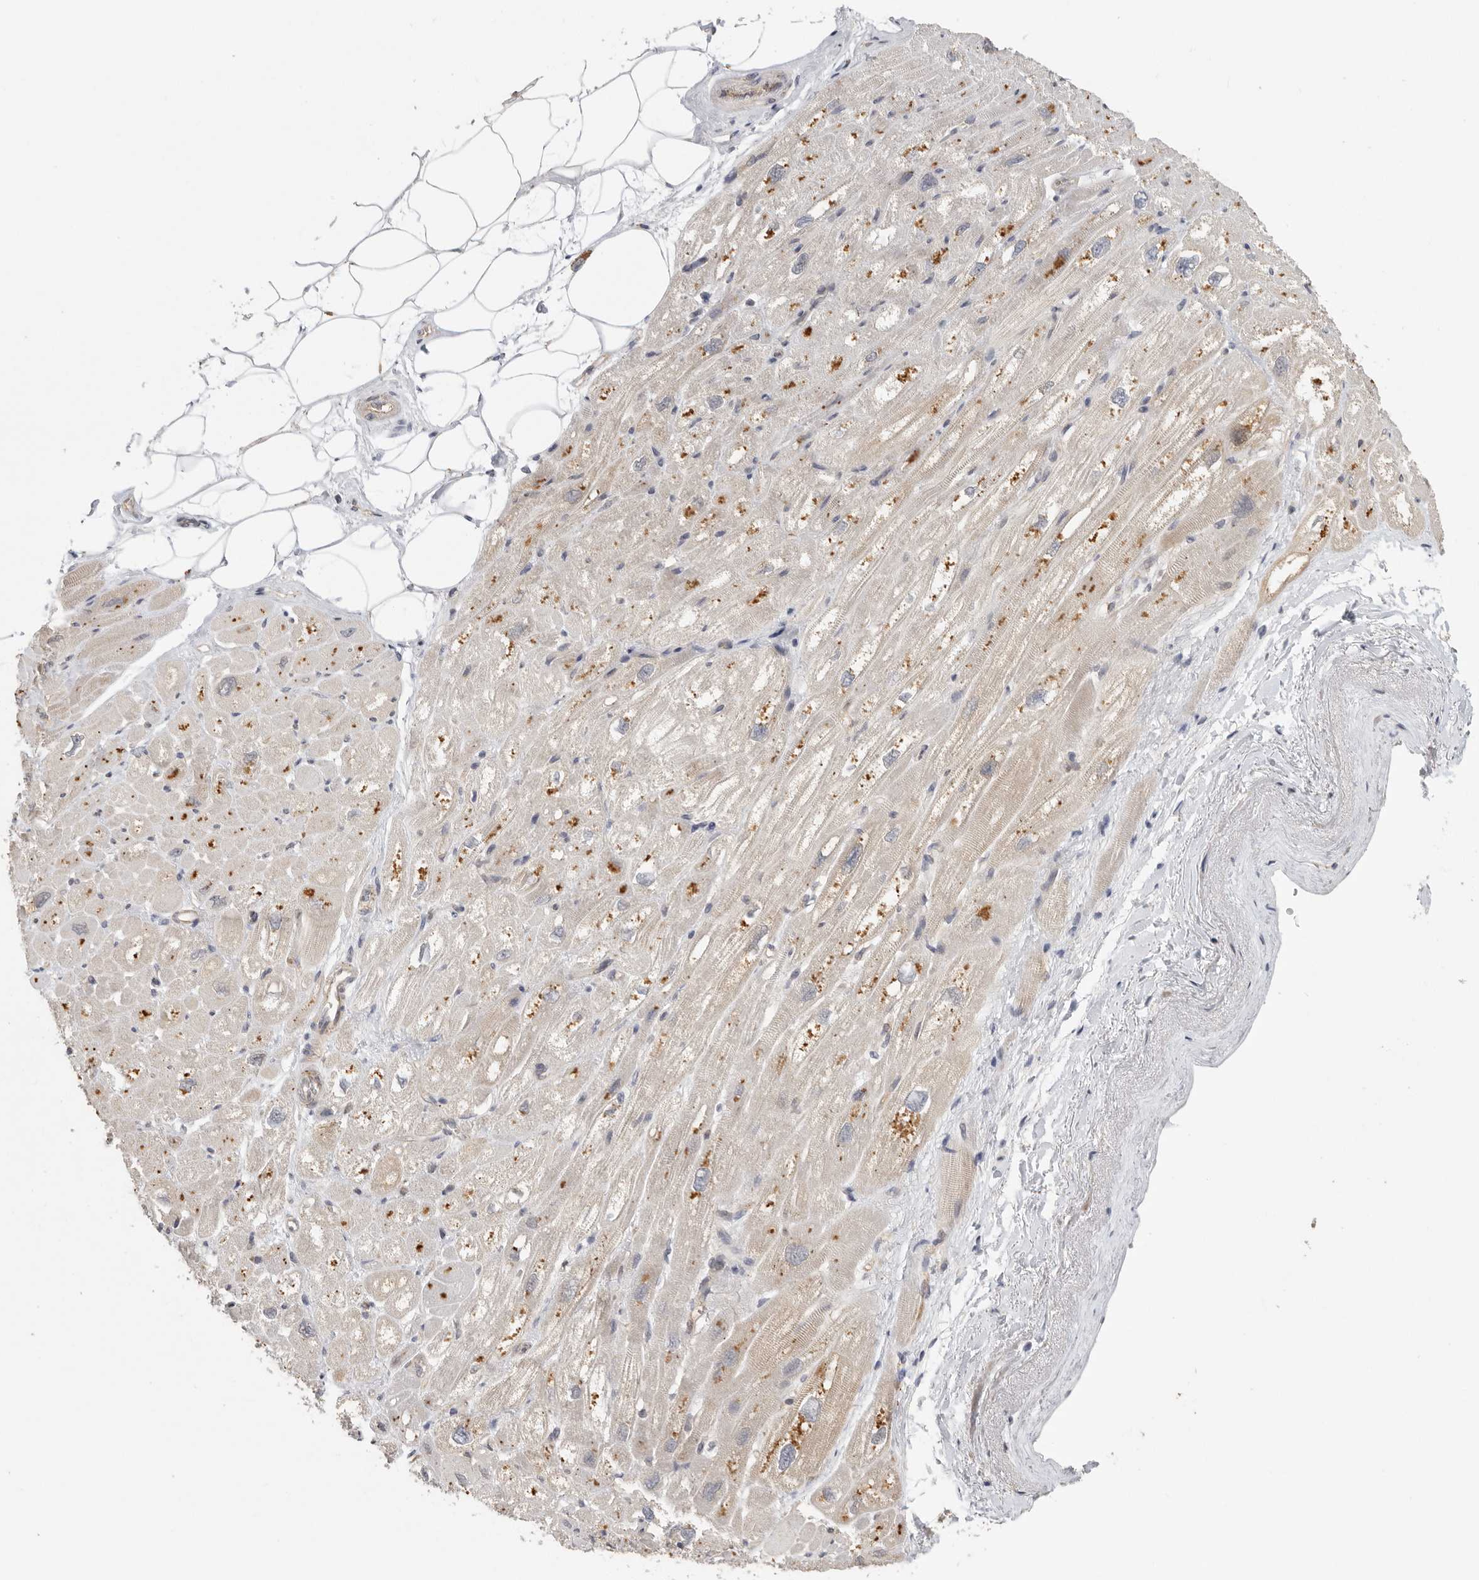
{"staining": {"intensity": "moderate", "quantity": "25%-75%", "location": "cytoplasmic/membranous"}, "tissue": "heart muscle", "cell_type": "Cardiomyocytes", "image_type": "normal", "snomed": [{"axis": "morphology", "description": "Normal tissue, NOS"}, {"axis": "topography", "description": "Heart"}], "caption": "Heart muscle stained for a protein (brown) shows moderate cytoplasmic/membranous positive positivity in approximately 25%-75% of cardiomyocytes.", "gene": "CCT8", "patient": {"sex": "male", "age": 50}}